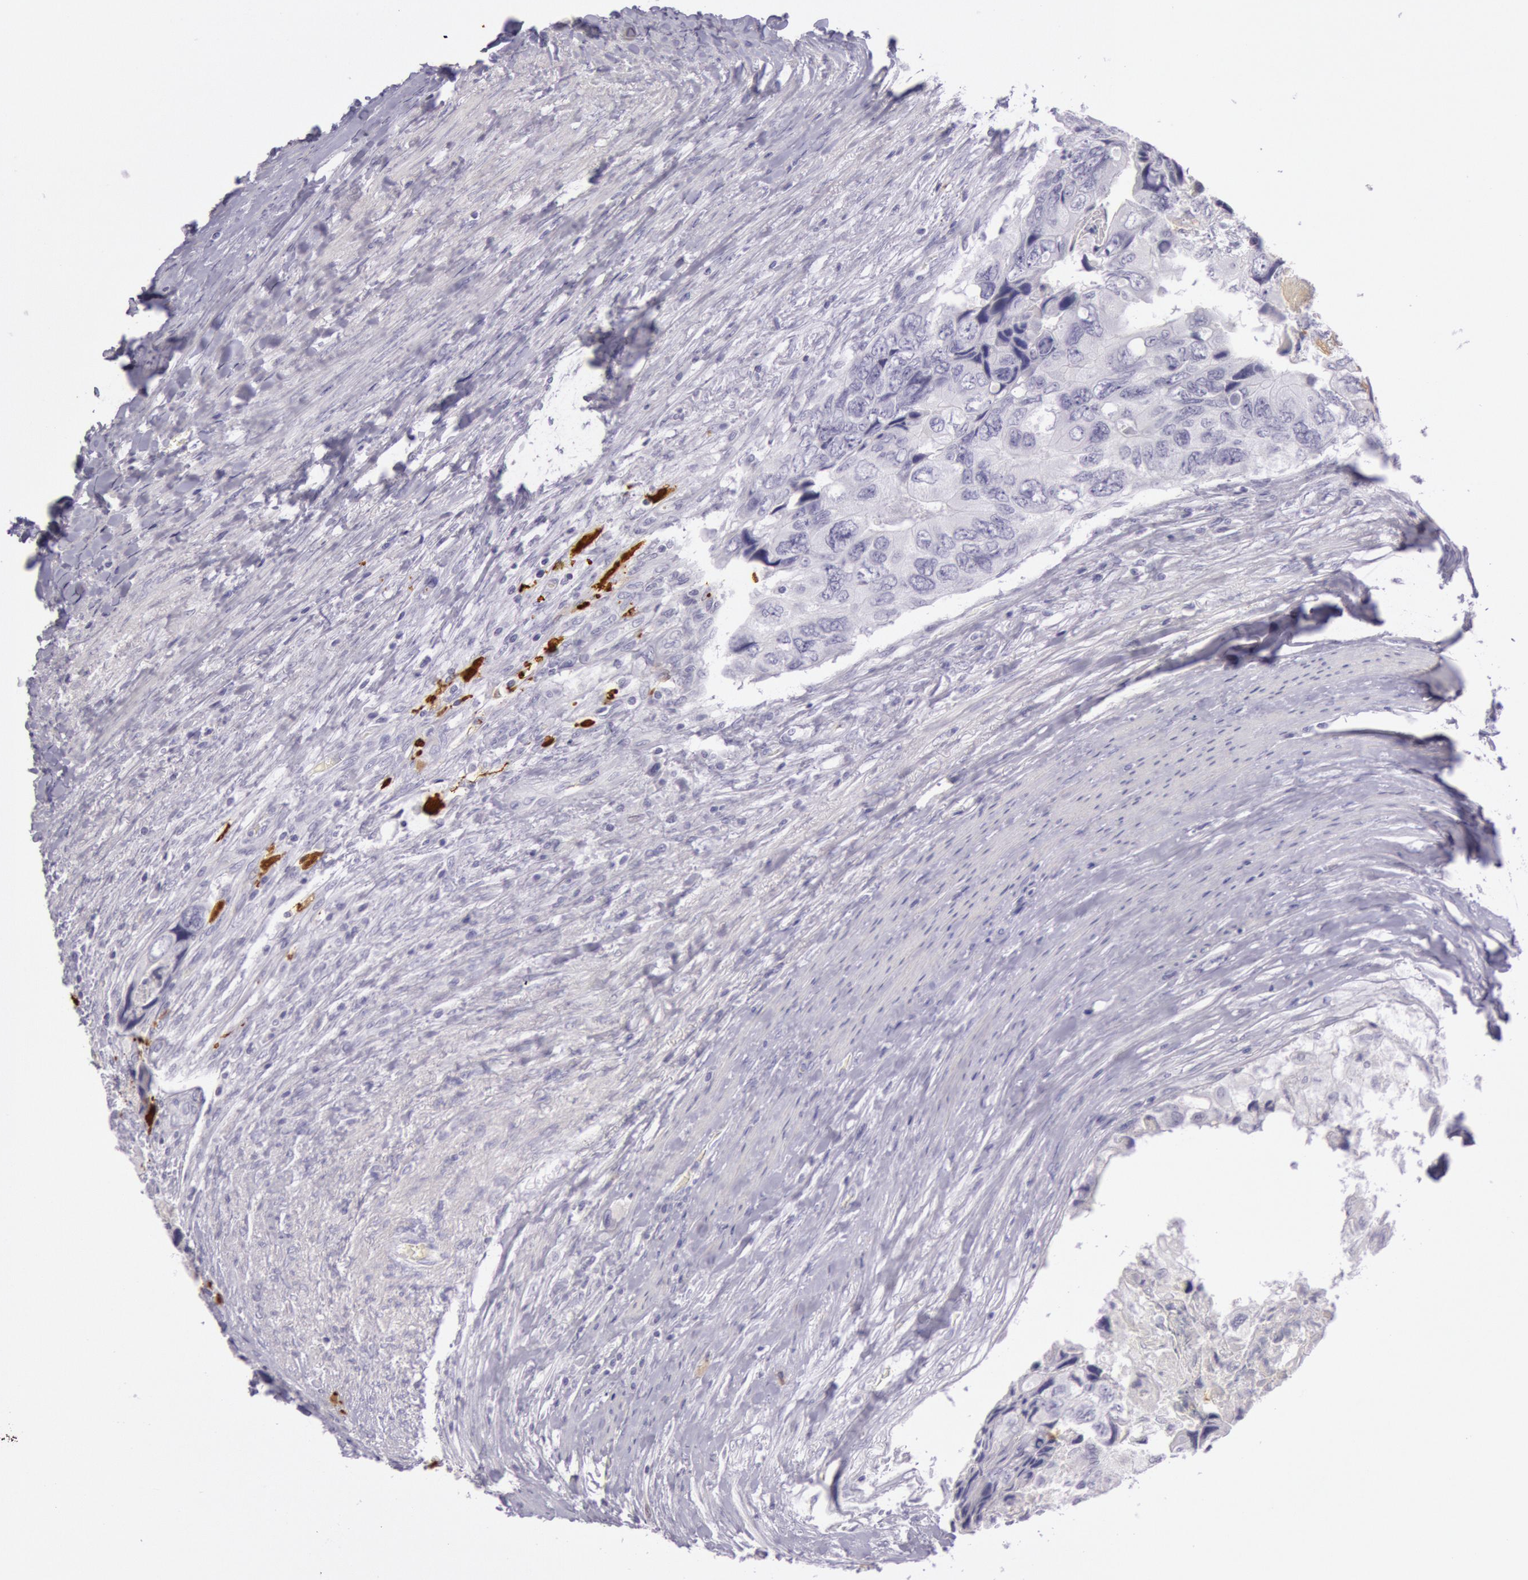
{"staining": {"intensity": "weak", "quantity": "<25%", "location": "cytoplasmic/membranous"}, "tissue": "colorectal cancer", "cell_type": "Tumor cells", "image_type": "cancer", "snomed": [{"axis": "morphology", "description": "Adenocarcinoma, NOS"}, {"axis": "topography", "description": "Rectum"}], "caption": "A histopathology image of colorectal adenocarcinoma stained for a protein reveals no brown staining in tumor cells.", "gene": "CKB", "patient": {"sex": "female", "age": 82}}